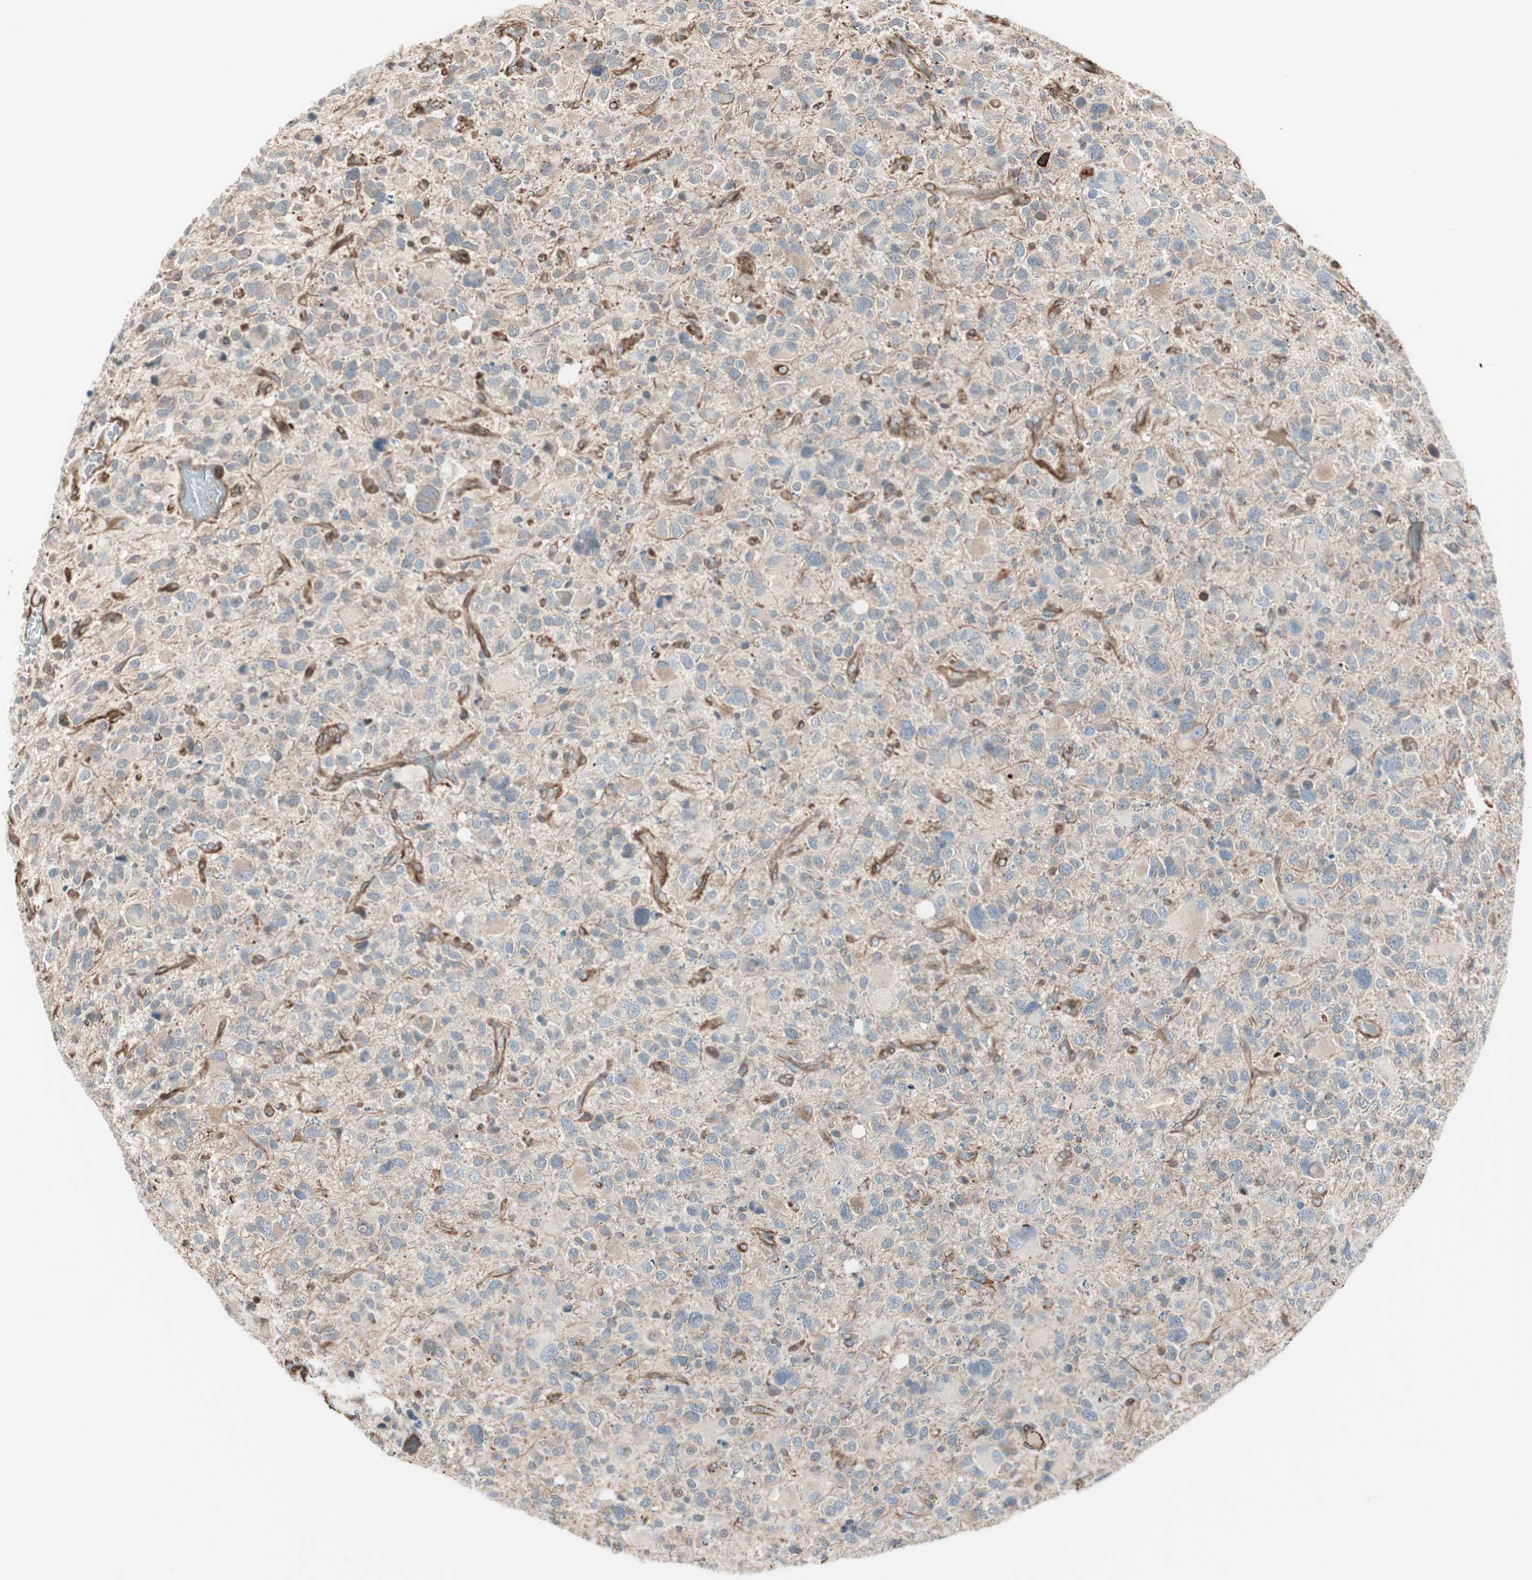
{"staining": {"intensity": "weak", "quantity": ">75%", "location": "cytoplasmic/membranous"}, "tissue": "glioma", "cell_type": "Tumor cells", "image_type": "cancer", "snomed": [{"axis": "morphology", "description": "Glioma, malignant, High grade"}, {"axis": "topography", "description": "Brain"}], "caption": "An image of human glioma stained for a protein displays weak cytoplasmic/membranous brown staining in tumor cells. The staining is performed using DAB (3,3'-diaminobenzidine) brown chromogen to label protein expression. The nuclei are counter-stained blue using hematoxylin.", "gene": "MAD2L2", "patient": {"sex": "male", "age": 48}}